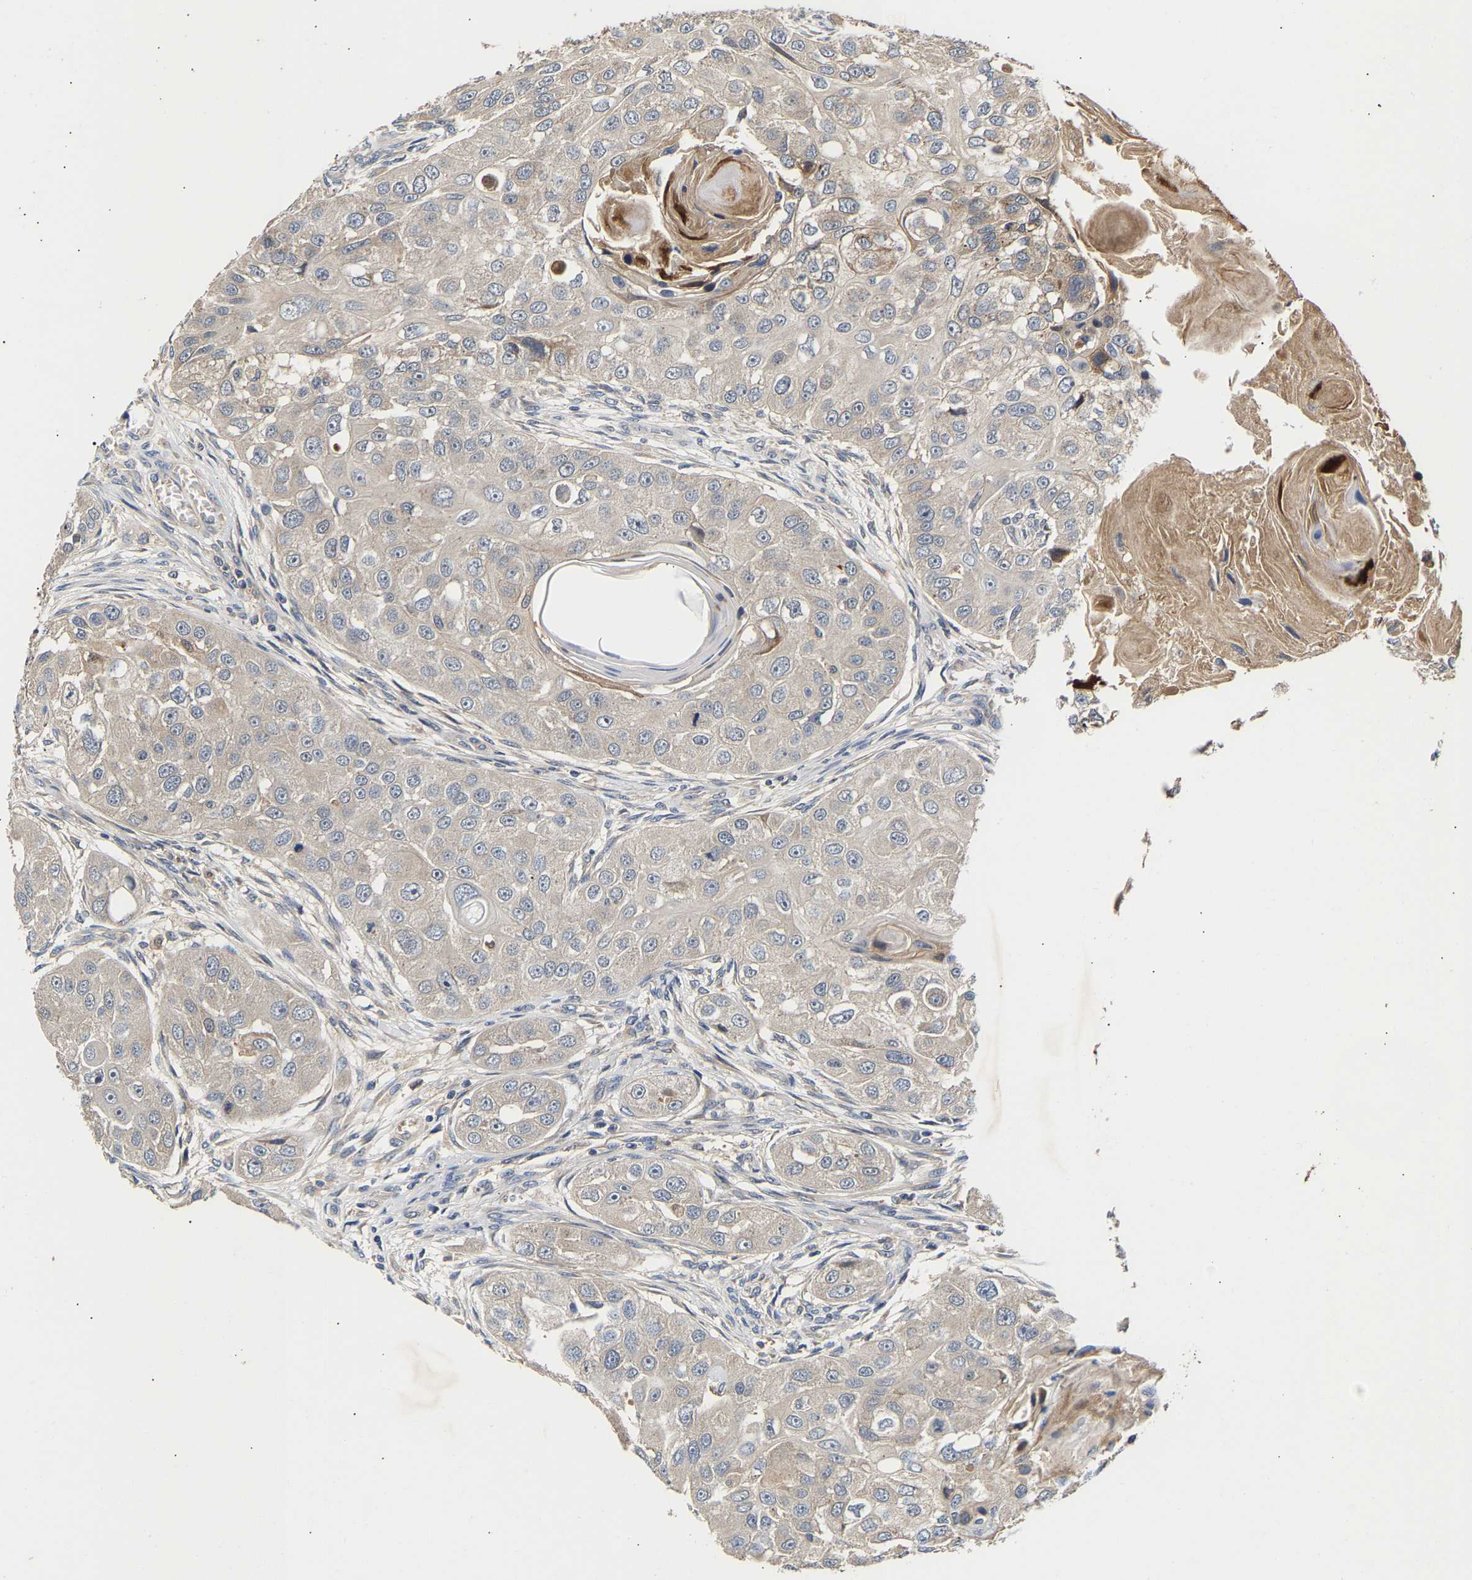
{"staining": {"intensity": "negative", "quantity": "none", "location": "none"}, "tissue": "head and neck cancer", "cell_type": "Tumor cells", "image_type": "cancer", "snomed": [{"axis": "morphology", "description": "Normal tissue, NOS"}, {"axis": "morphology", "description": "Squamous cell carcinoma, NOS"}, {"axis": "topography", "description": "Skeletal muscle"}, {"axis": "topography", "description": "Head-Neck"}], "caption": "This histopathology image is of head and neck squamous cell carcinoma stained with immunohistochemistry (IHC) to label a protein in brown with the nuclei are counter-stained blue. There is no expression in tumor cells.", "gene": "KASH5", "patient": {"sex": "male", "age": 51}}